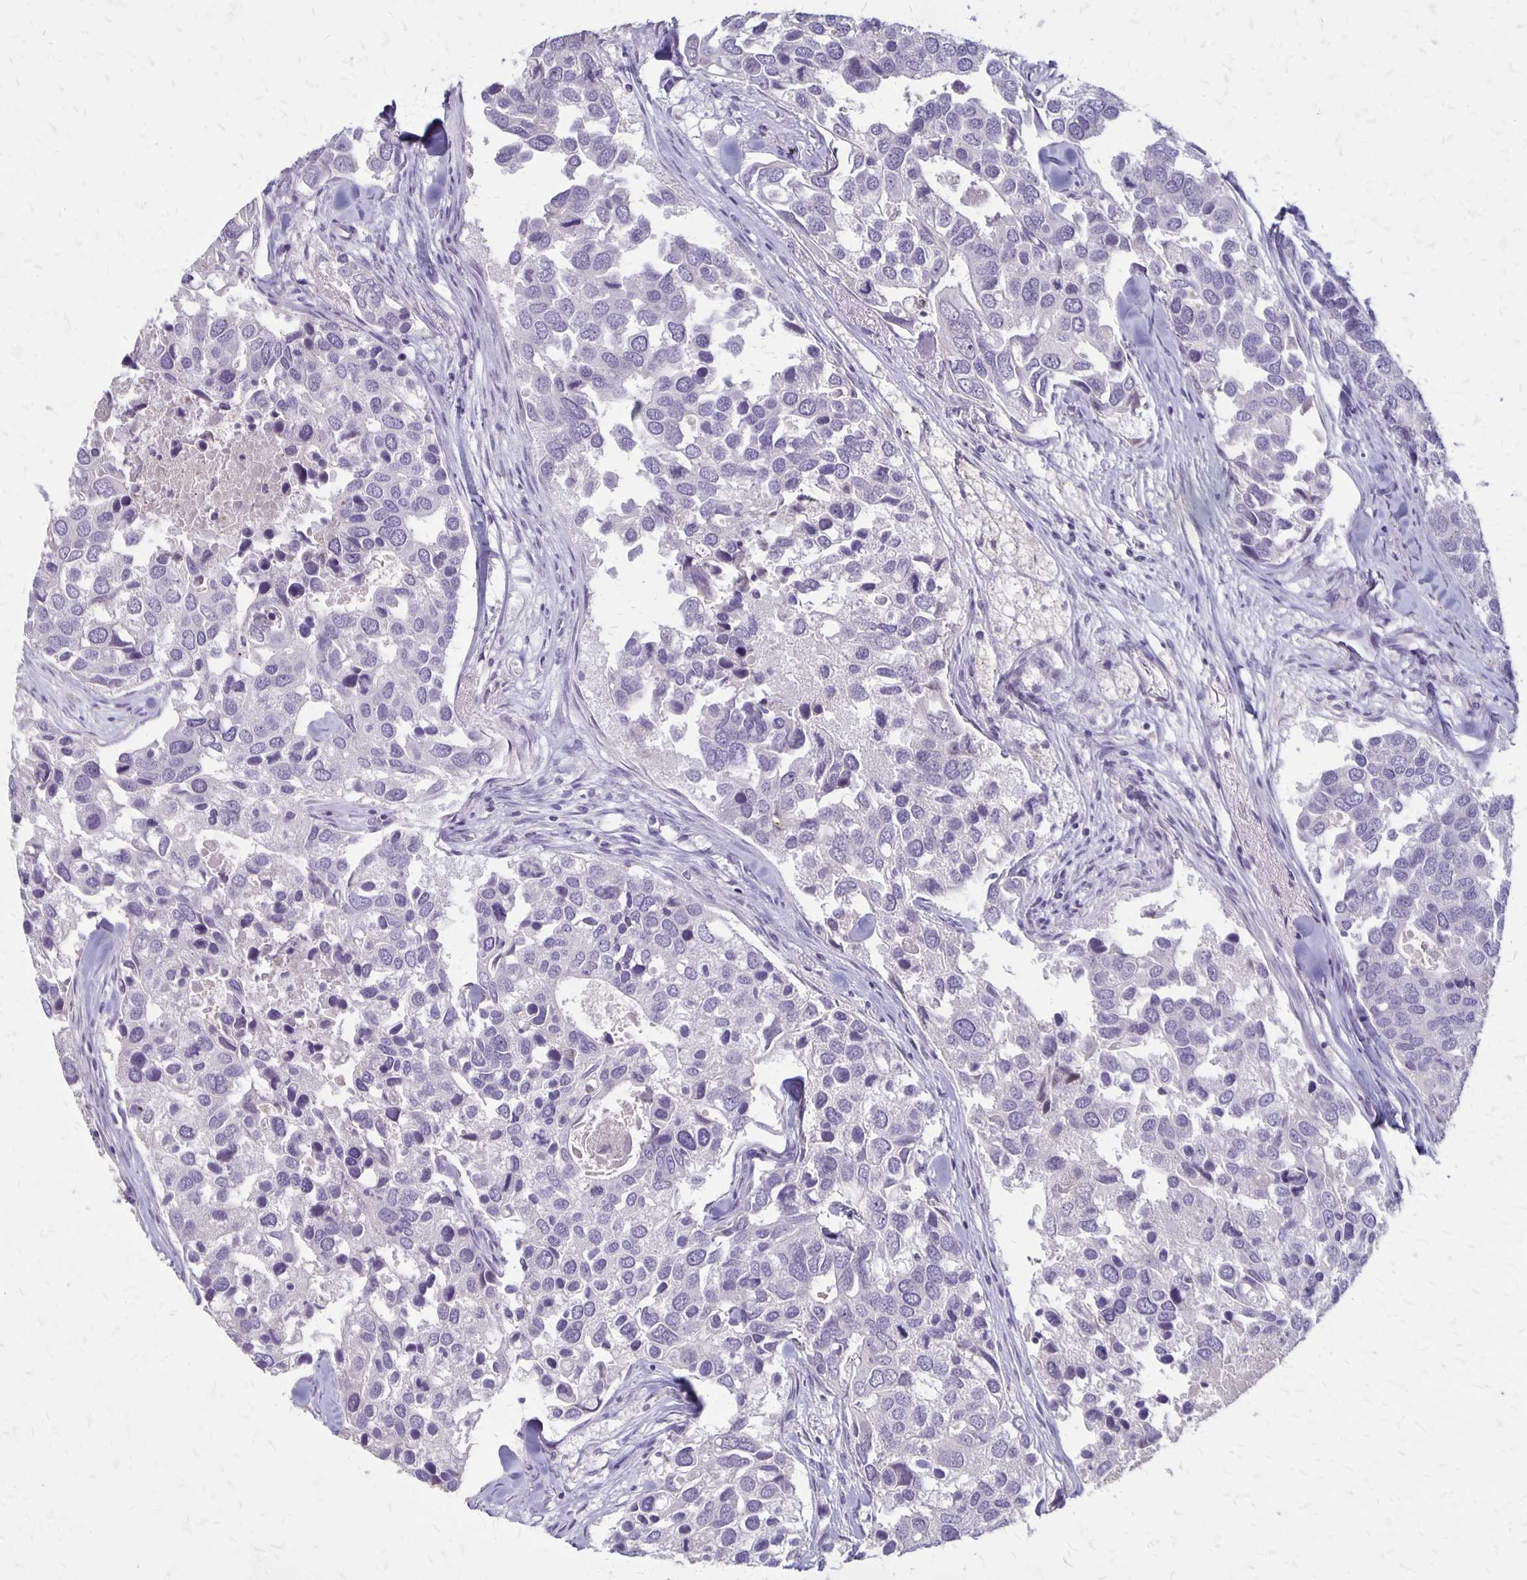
{"staining": {"intensity": "negative", "quantity": "none", "location": "none"}, "tissue": "breast cancer", "cell_type": "Tumor cells", "image_type": "cancer", "snomed": [{"axis": "morphology", "description": "Duct carcinoma"}, {"axis": "topography", "description": "Breast"}], "caption": "Protein analysis of breast intraductal carcinoma shows no significant positivity in tumor cells.", "gene": "SEPTIN5", "patient": {"sex": "female", "age": 83}}